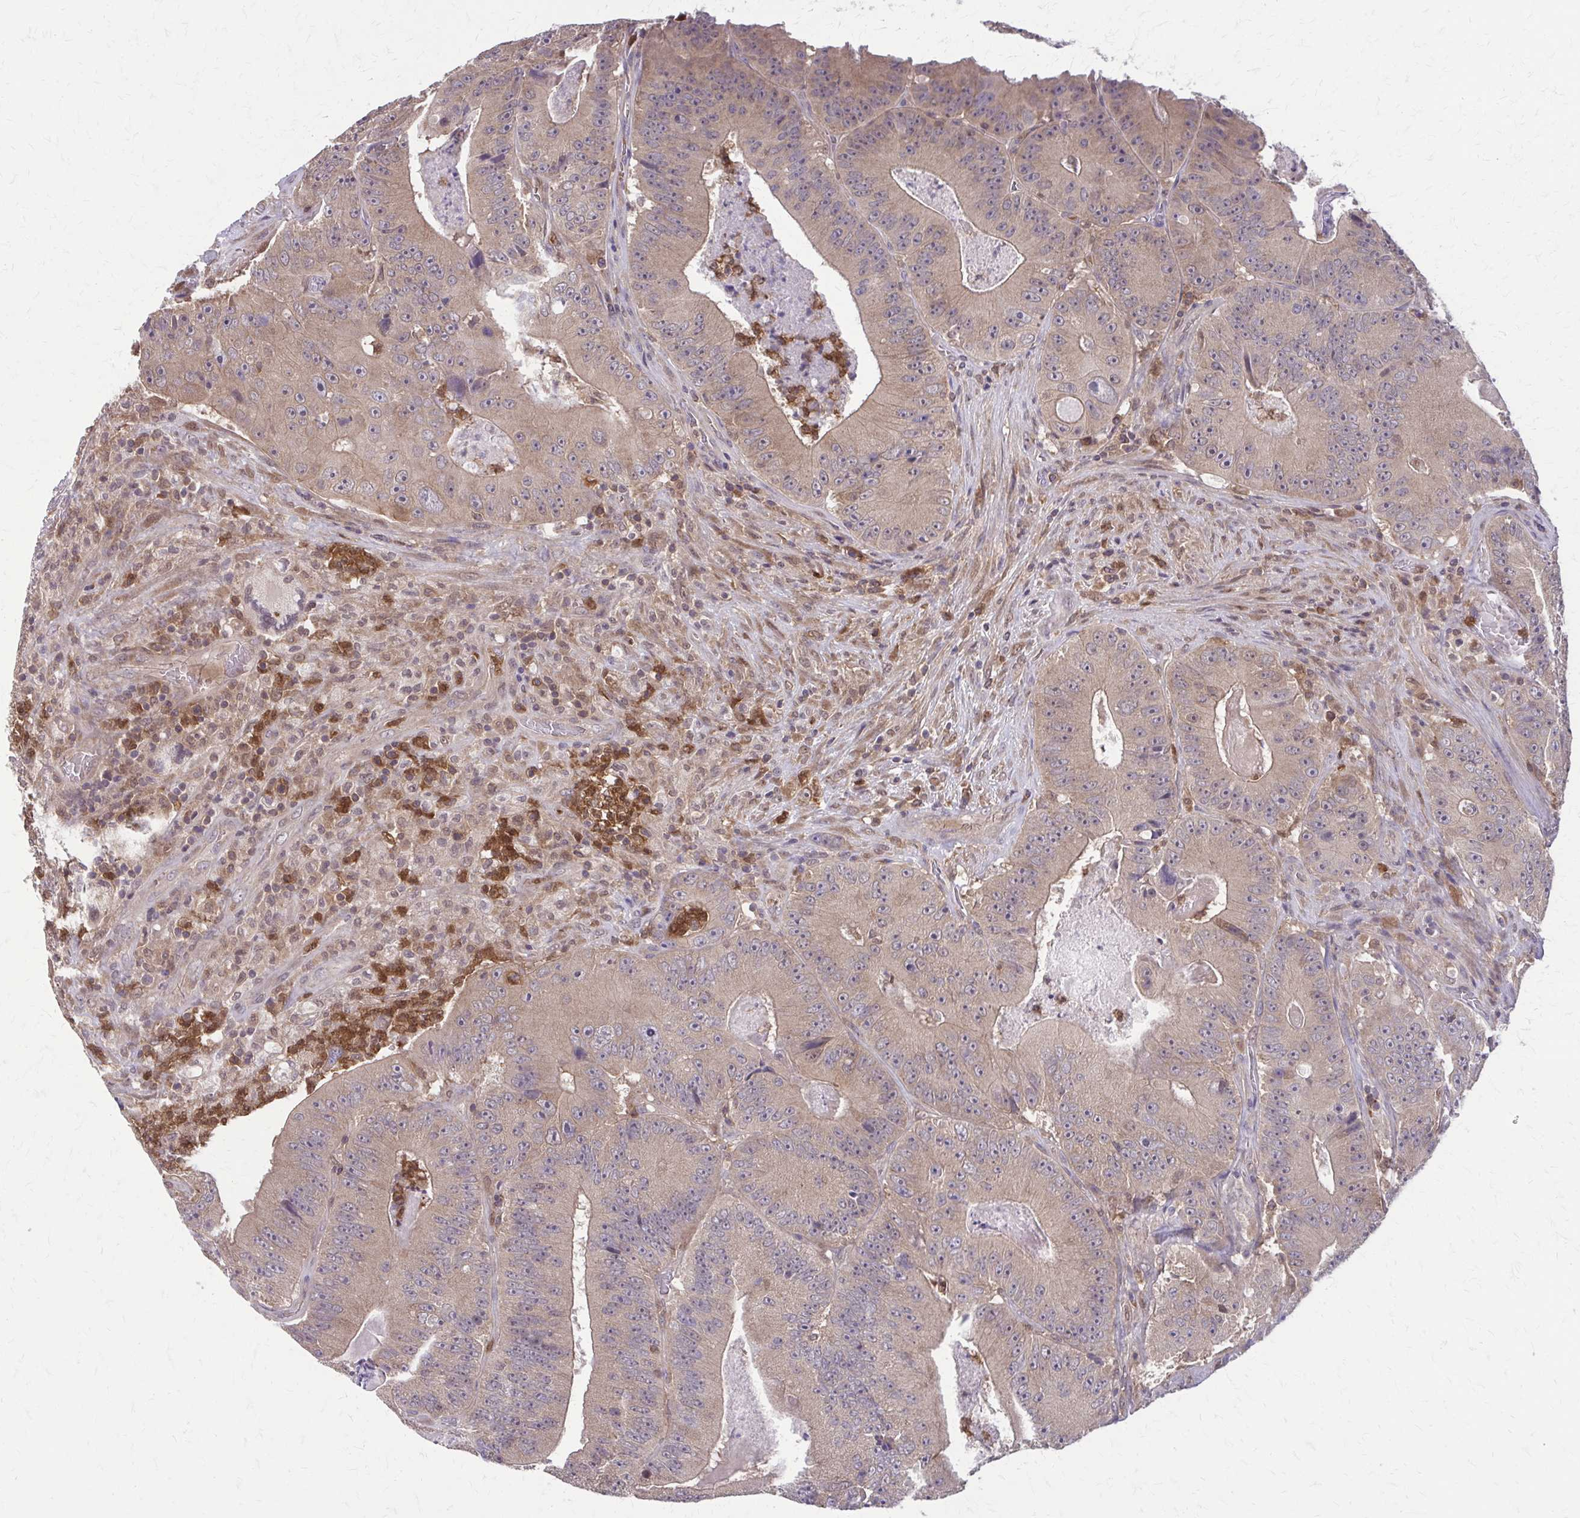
{"staining": {"intensity": "moderate", "quantity": ">75%", "location": "cytoplasmic/membranous"}, "tissue": "colorectal cancer", "cell_type": "Tumor cells", "image_type": "cancer", "snomed": [{"axis": "morphology", "description": "Adenocarcinoma, NOS"}, {"axis": "topography", "description": "Colon"}], "caption": "Brown immunohistochemical staining in colorectal cancer displays moderate cytoplasmic/membranous staining in approximately >75% of tumor cells. (Stains: DAB (3,3'-diaminobenzidine) in brown, nuclei in blue, Microscopy: brightfield microscopy at high magnification).", "gene": "NRBF2", "patient": {"sex": "female", "age": 86}}